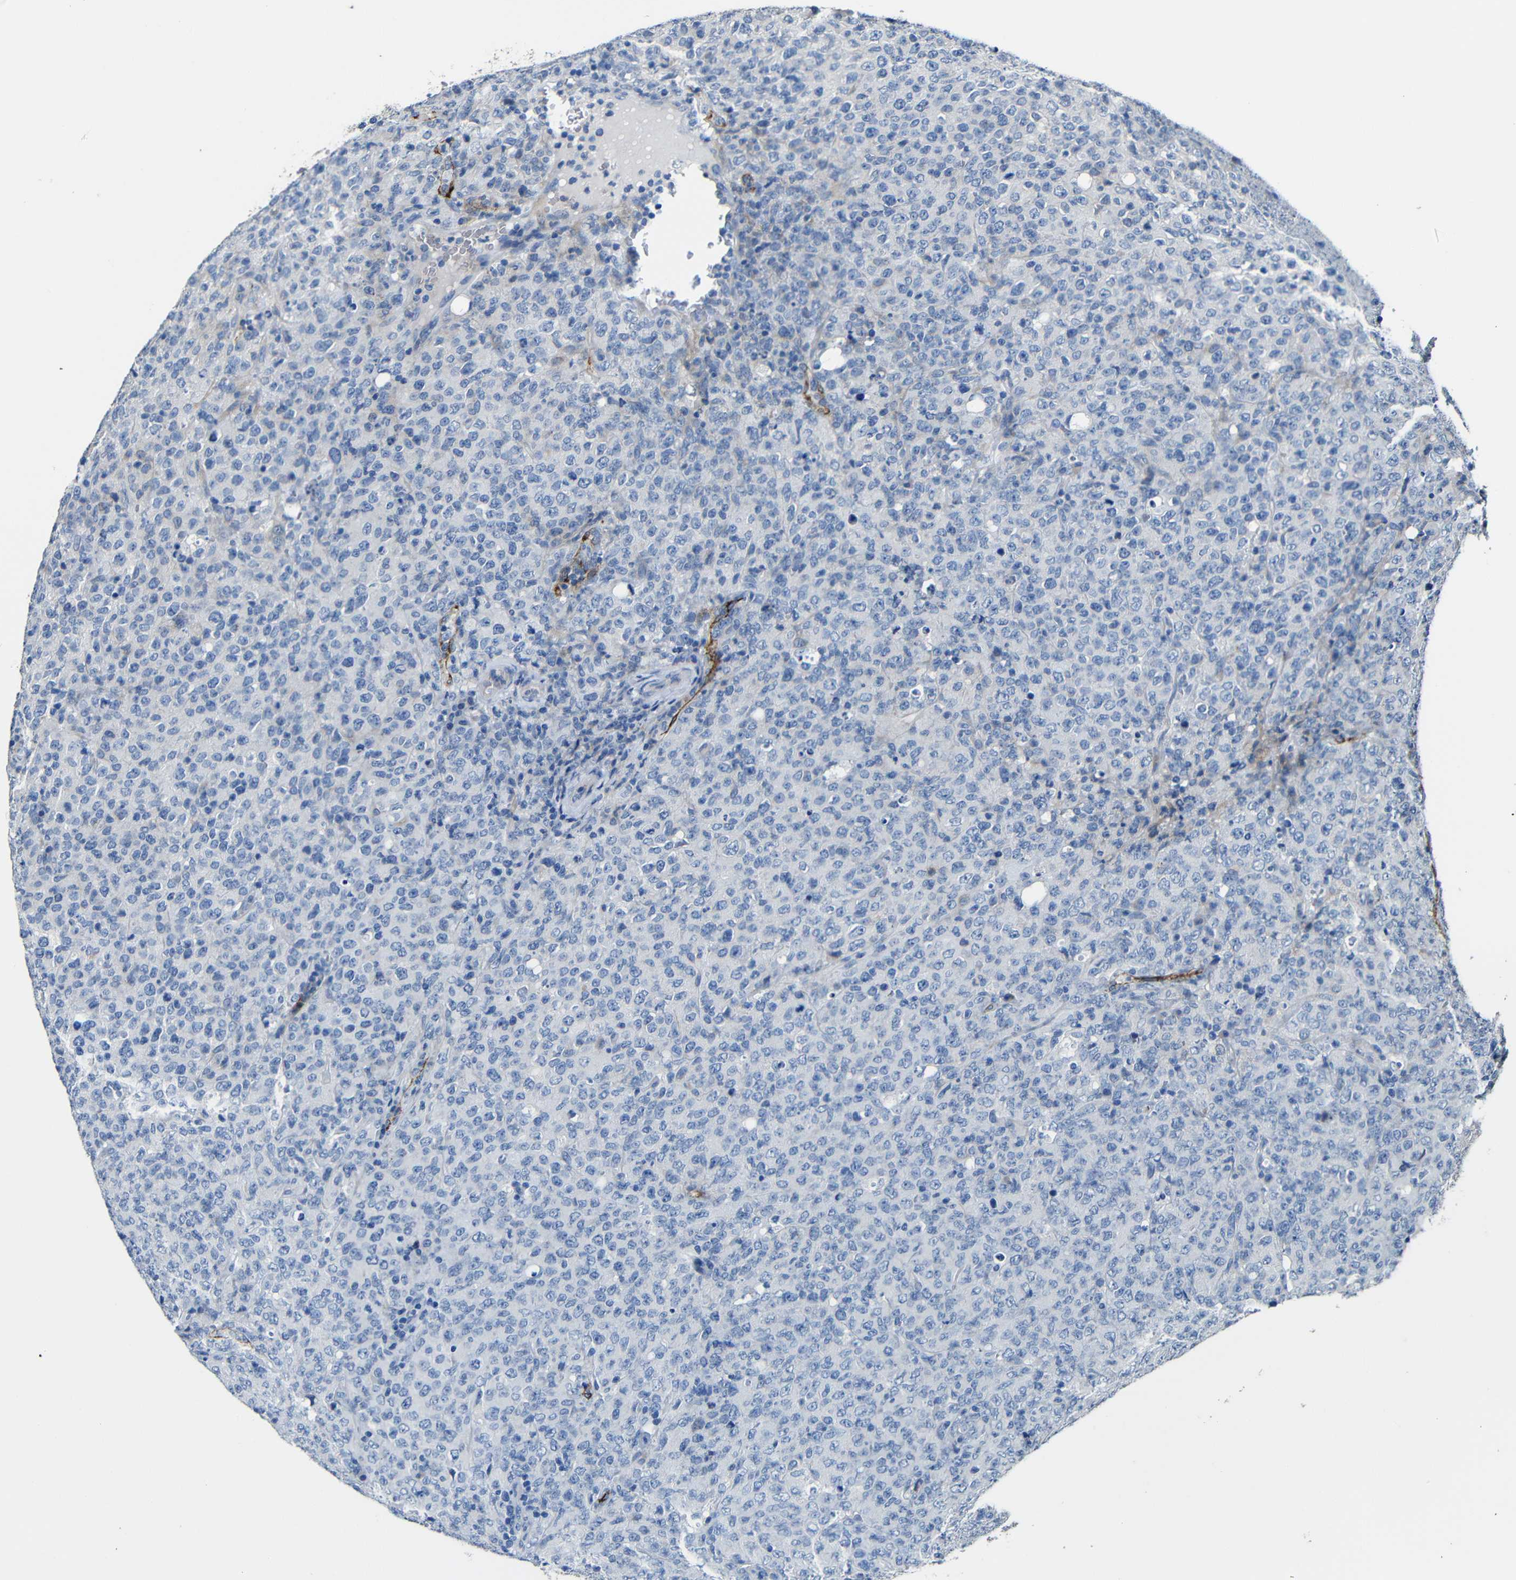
{"staining": {"intensity": "negative", "quantity": "none", "location": "none"}, "tissue": "lymphoma", "cell_type": "Tumor cells", "image_type": "cancer", "snomed": [{"axis": "morphology", "description": "Malignant lymphoma, non-Hodgkin's type, High grade"}, {"axis": "topography", "description": "Tonsil"}], "caption": "This is a image of immunohistochemistry staining of lymphoma, which shows no positivity in tumor cells. Brightfield microscopy of IHC stained with DAB (brown) and hematoxylin (blue), captured at high magnification.", "gene": "ACKR2", "patient": {"sex": "female", "age": 36}}